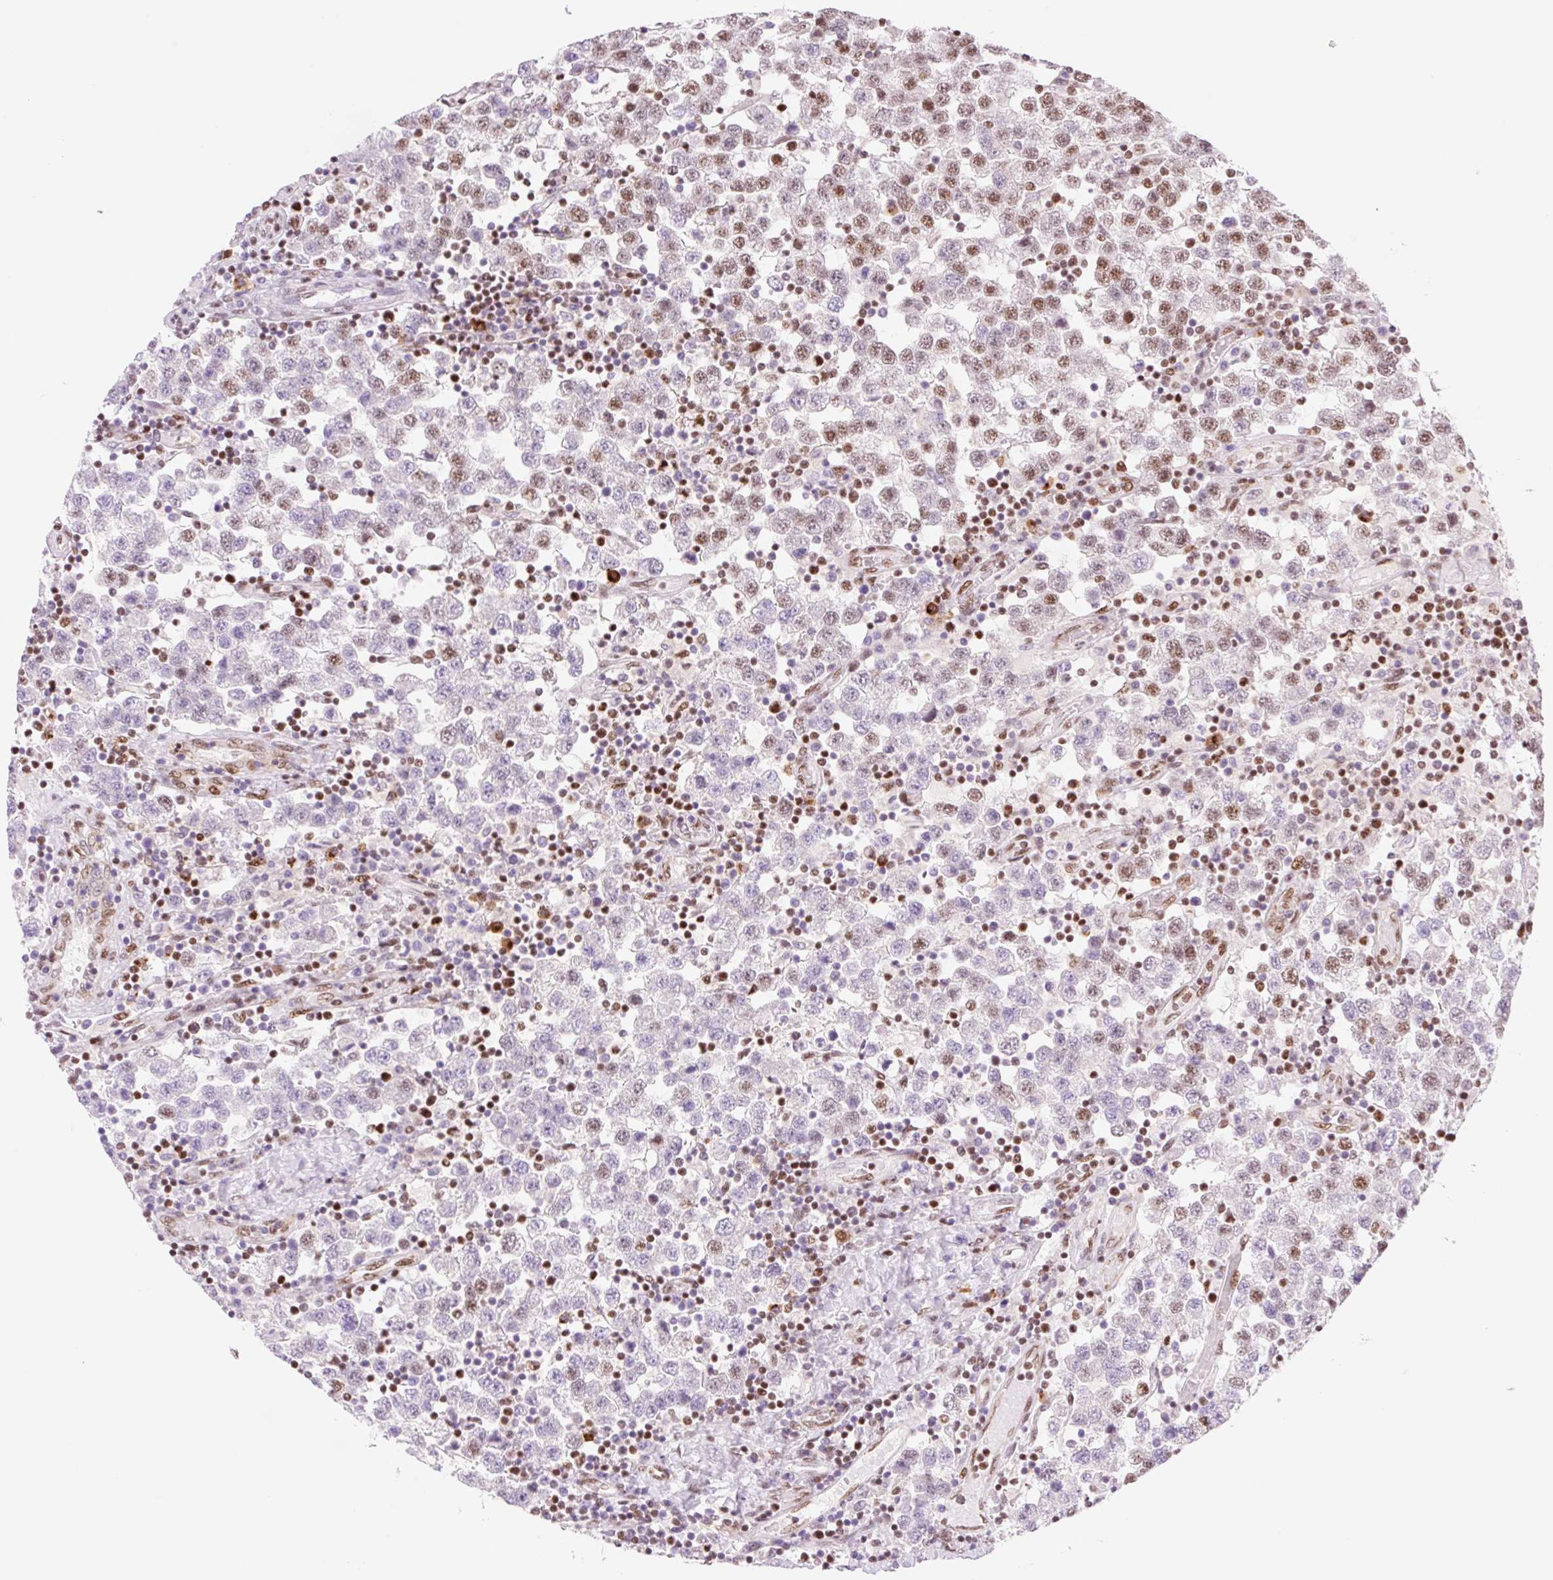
{"staining": {"intensity": "moderate", "quantity": "25%-75%", "location": "nuclear"}, "tissue": "testis cancer", "cell_type": "Tumor cells", "image_type": "cancer", "snomed": [{"axis": "morphology", "description": "Seminoma, NOS"}, {"axis": "topography", "description": "Testis"}], "caption": "Immunohistochemistry (DAB) staining of human testis seminoma reveals moderate nuclear protein staining in approximately 25%-75% of tumor cells. The staining is performed using DAB brown chromogen to label protein expression. The nuclei are counter-stained blue using hematoxylin.", "gene": "PRDM11", "patient": {"sex": "male", "age": 34}}